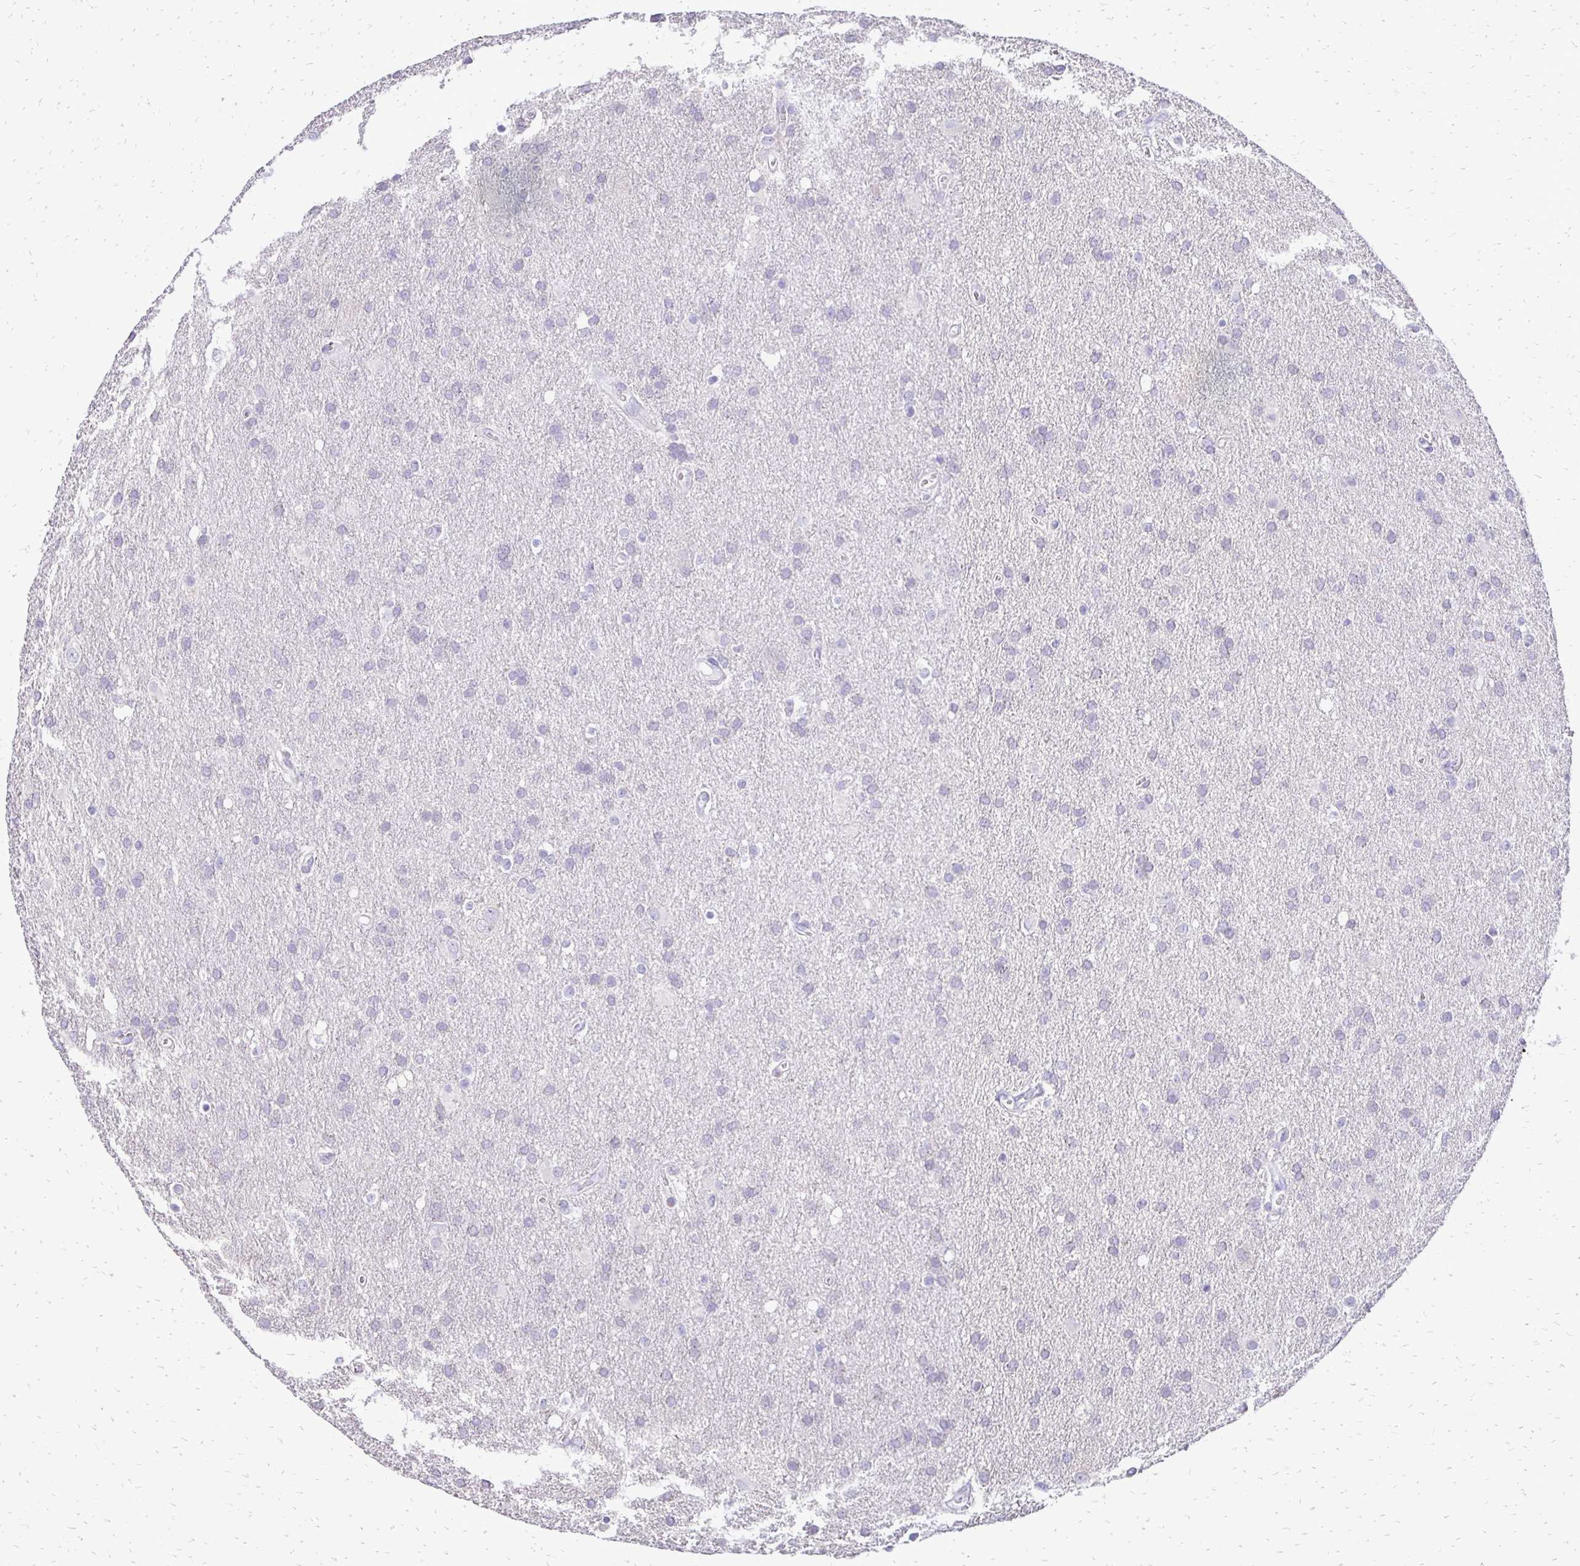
{"staining": {"intensity": "negative", "quantity": "none", "location": "none"}, "tissue": "glioma", "cell_type": "Tumor cells", "image_type": "cancer", "snomed": [{"axis": "morphology", "description": "Glioma, malignant, Low grade"}, {"axis": "topography", "description": "Brain"}], "caption": "Immunohistochemistry (IHC) image of neoplastic tissue: human glioma stained with DAB displays no significant protein staining in tumor cells. Nuclei are stained in blue.", "gene": "ALPG", "patient": {"sex": "male", "age": 66}}